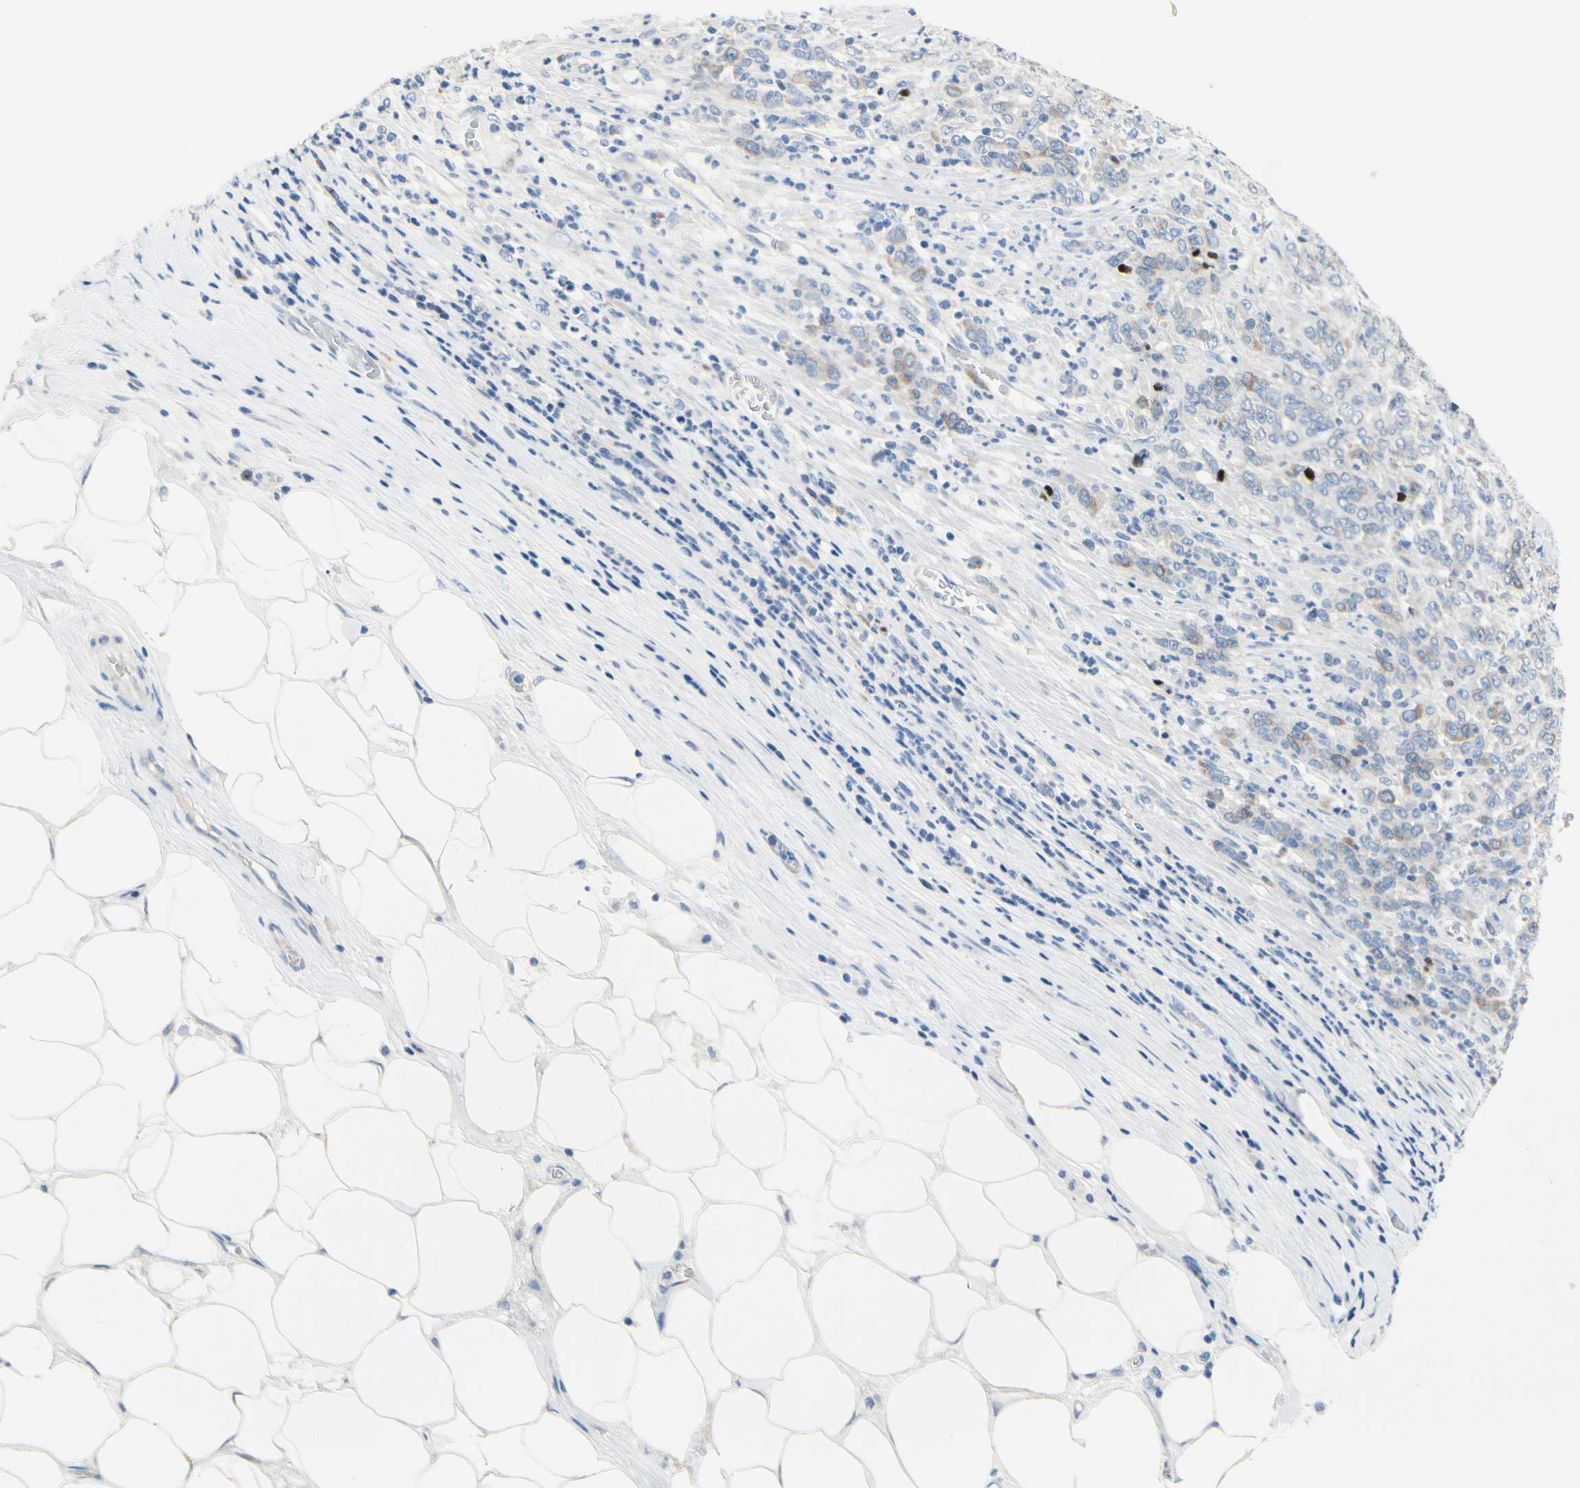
{"staining": {"intensity": "weak", "quantity": "<25%", "location": "cytoplasmic/membranous"}, "tissue": "stomach cancer", "cell_type": "Tumor cells", "image_type": "cancer", "snomed": [{"axis": "morphology", "description": "Adenocarcinoma, NOS"}, {"axis": "topography", "description": "Stomach, lower"}], "caption": "The immunohistochemistry micrograph has no significant positivity in tumor cells of stomach cancer tissue.", "gene": "CKAP2", "patient": {"sex": "female", "age": 71}}